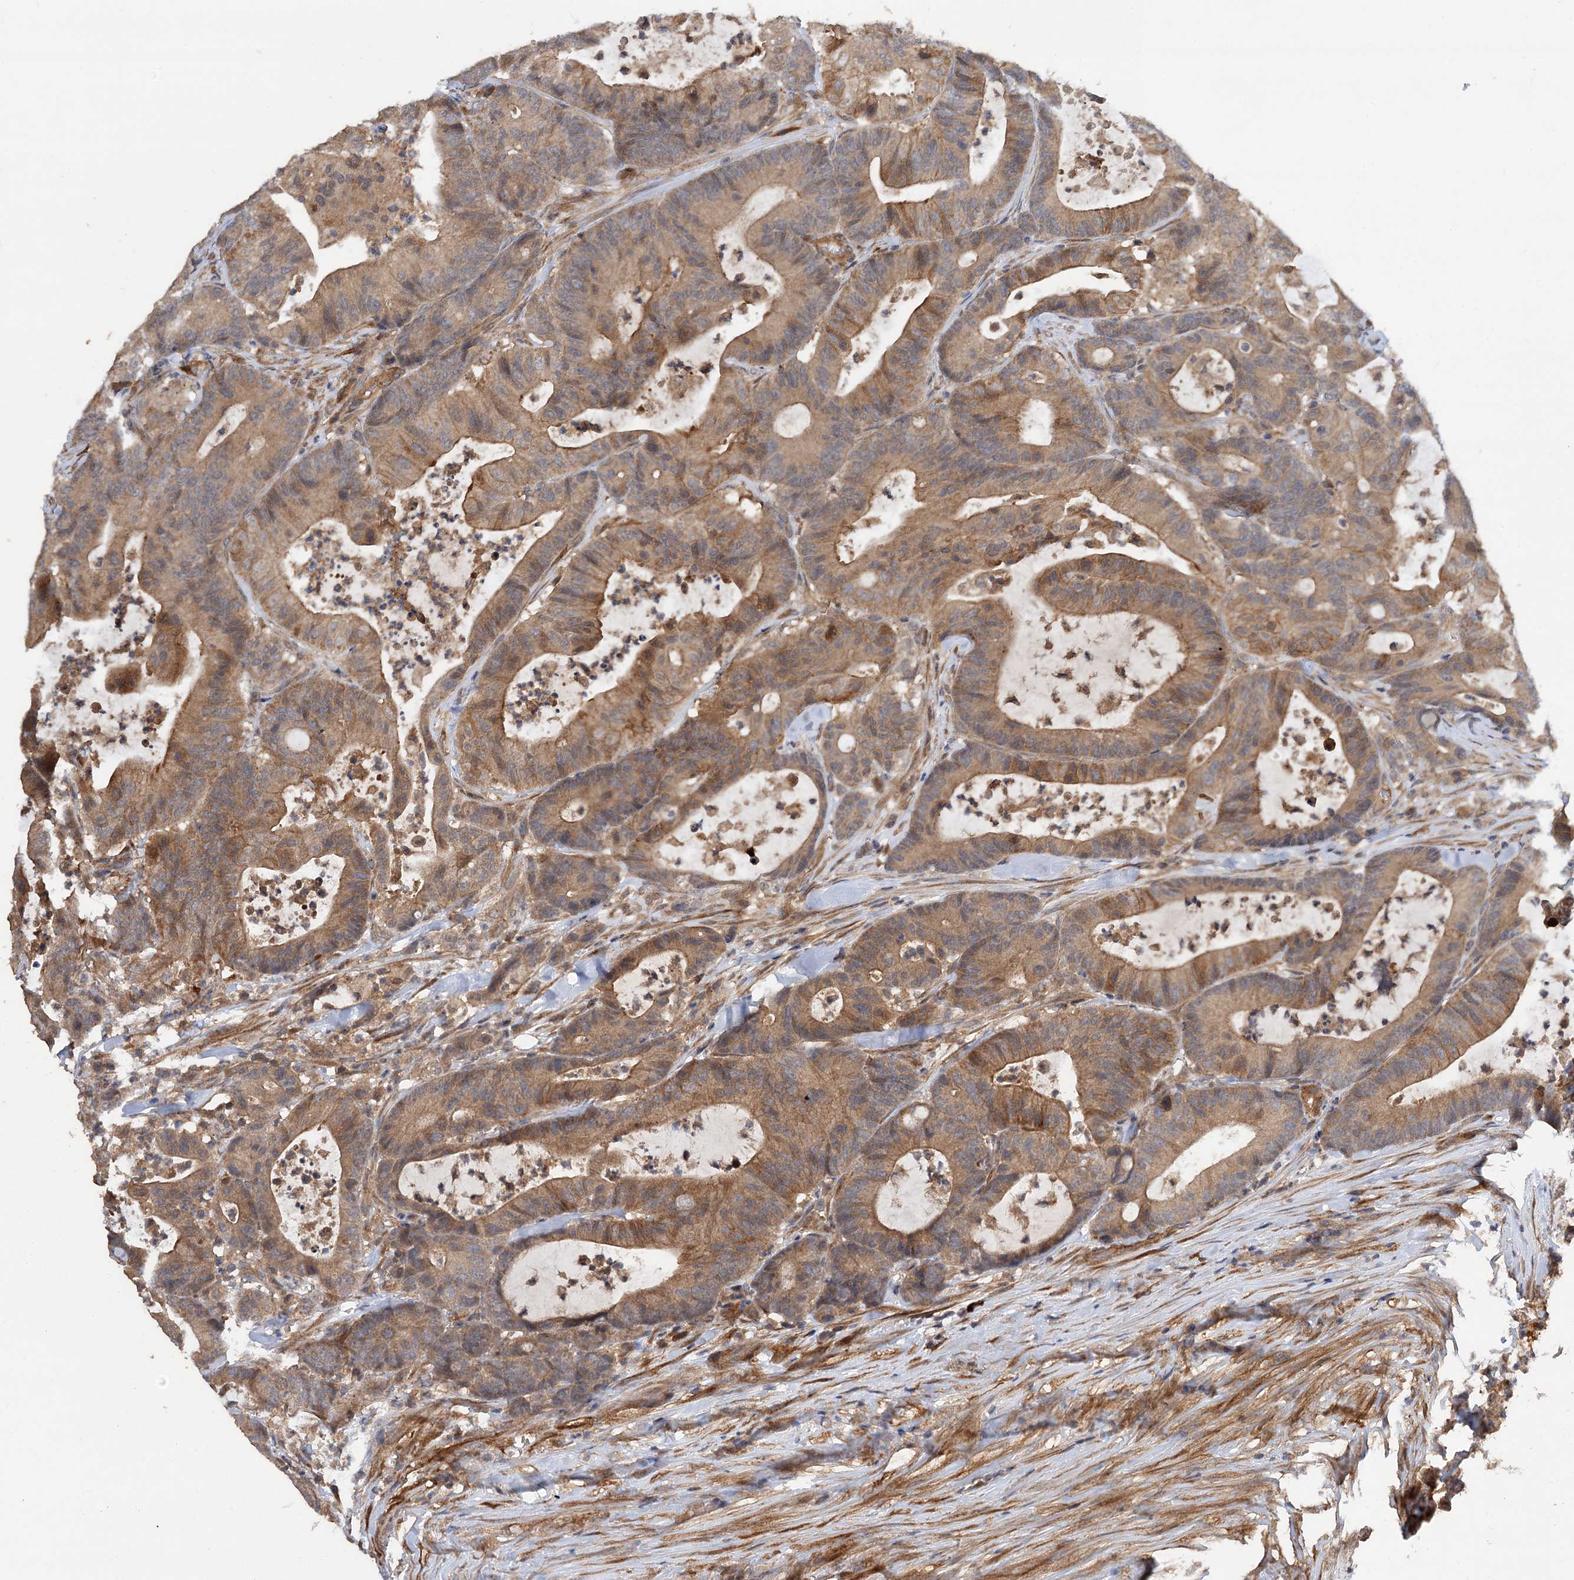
{"staining": {"intensity": "moderate", "quantity": ">75%", "location": "cytoplasmic/membranous"}, "tissue": "colorectal cancer", "cell_type": "Tumor cells", "image_type": "cancer", "snomed": [{"axis": "morphology", "description": "Adenocarcinoma, NOS"}, {"axis": "topography", "description": "Colon"}], "caption": "IHC (DAB (3,3'-diaminobenzidine)) staining of human colorectal cancer demonstrates moderate cytoplasmic/membranous protein positivity in about >75% of tumor cells.", "gene": "FBXW8", "patient": {"sex": "female", "age": 84}}